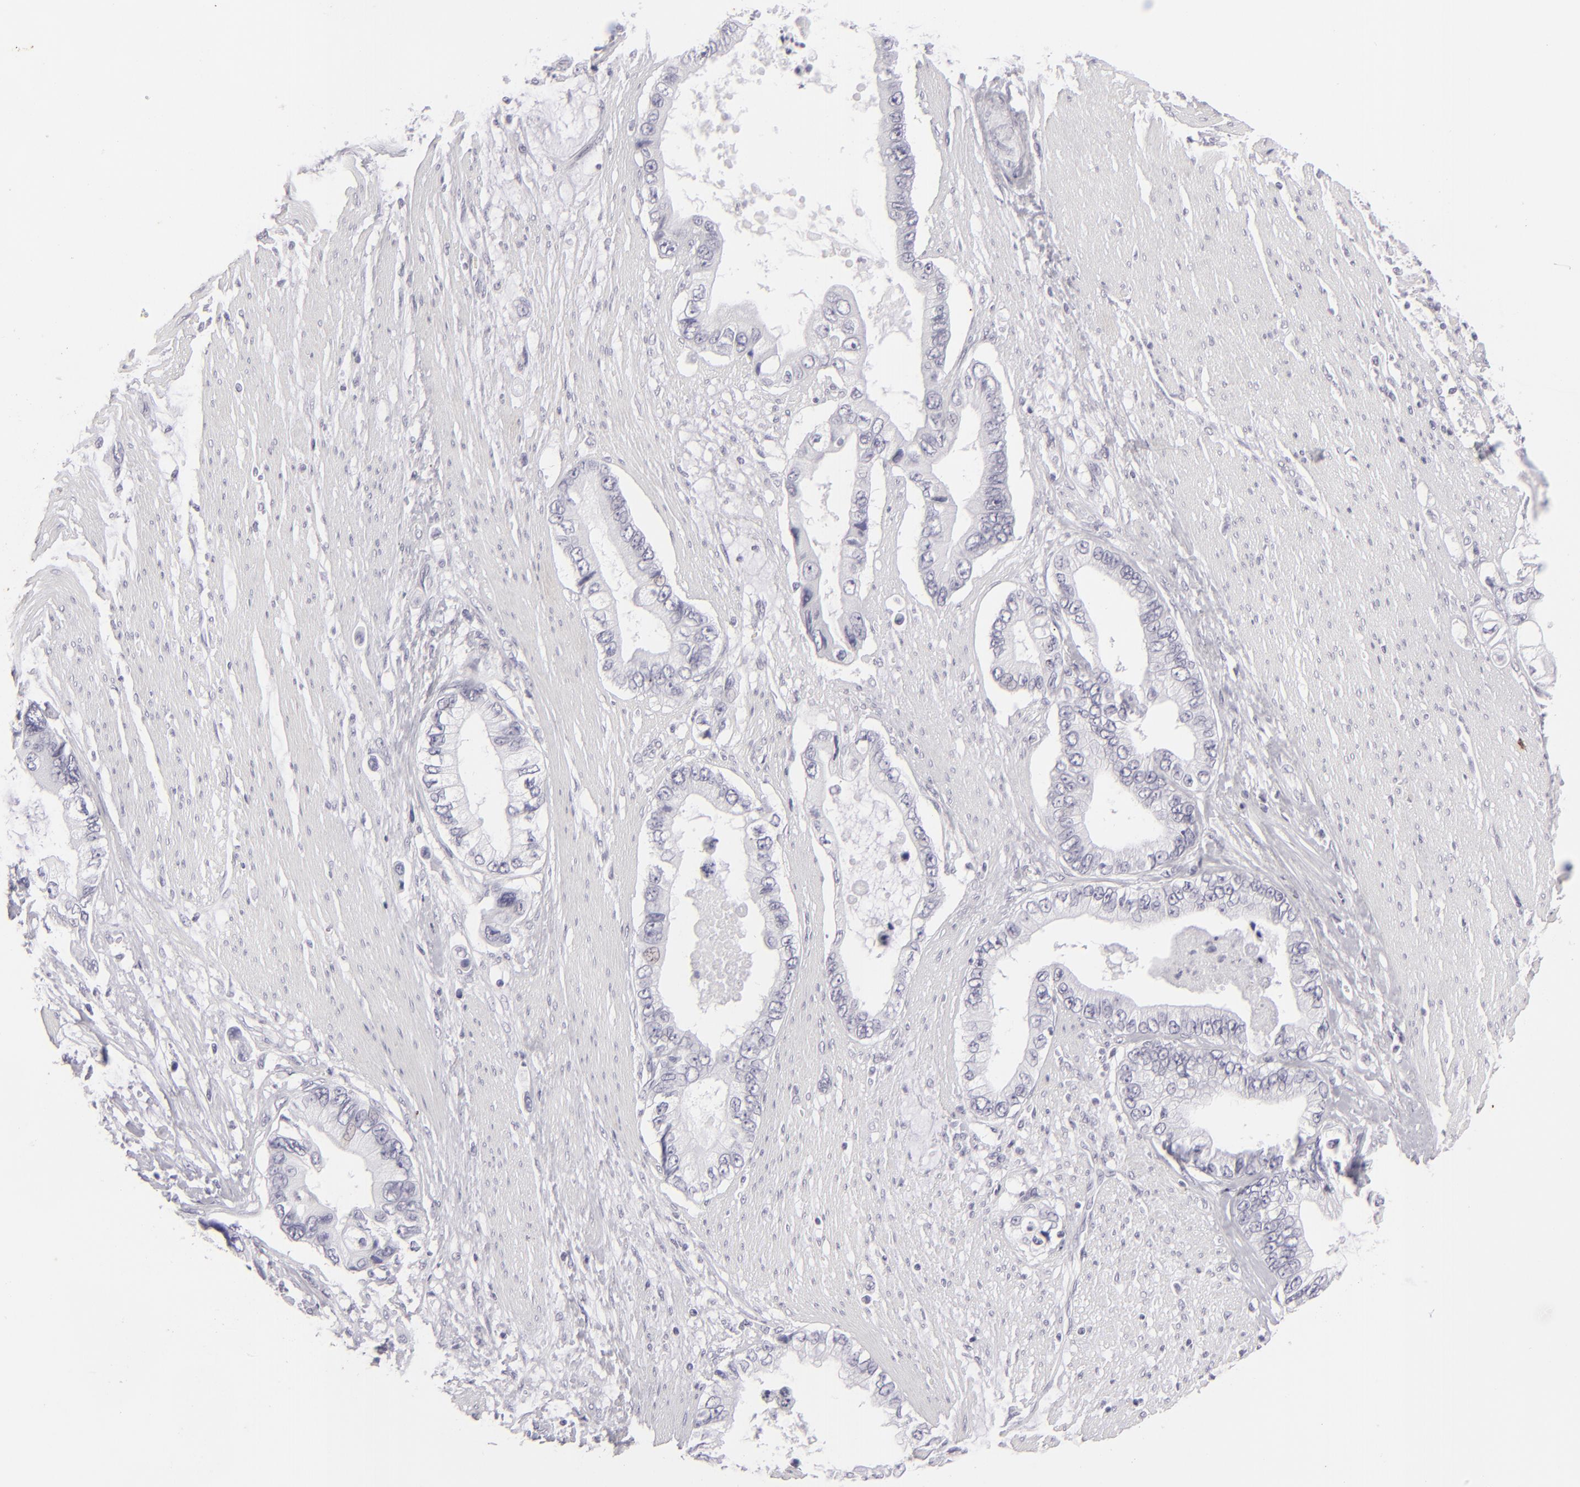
{"staining": {"intensity": "negative", "quantity": "none", "location": "none"}, "tissue": "pancreatic cancer", "cell_type": "Tumor cells", "image_type": "cancer", "snomed": [{"axis": "morphology", "description": "Adenocarcinoma, NOS"}, {"axis": "topography", "description": "Pancreas"}, {"axis": "topography", "description": "Stomach, upper"}], "caption": "This is a histopathology image of IHC staining of pancreatic adenocarcinoma, which shows no positivity in tumor cells.", "gene": "KRT1", "patient": {"sex": "male", "age": 77}}